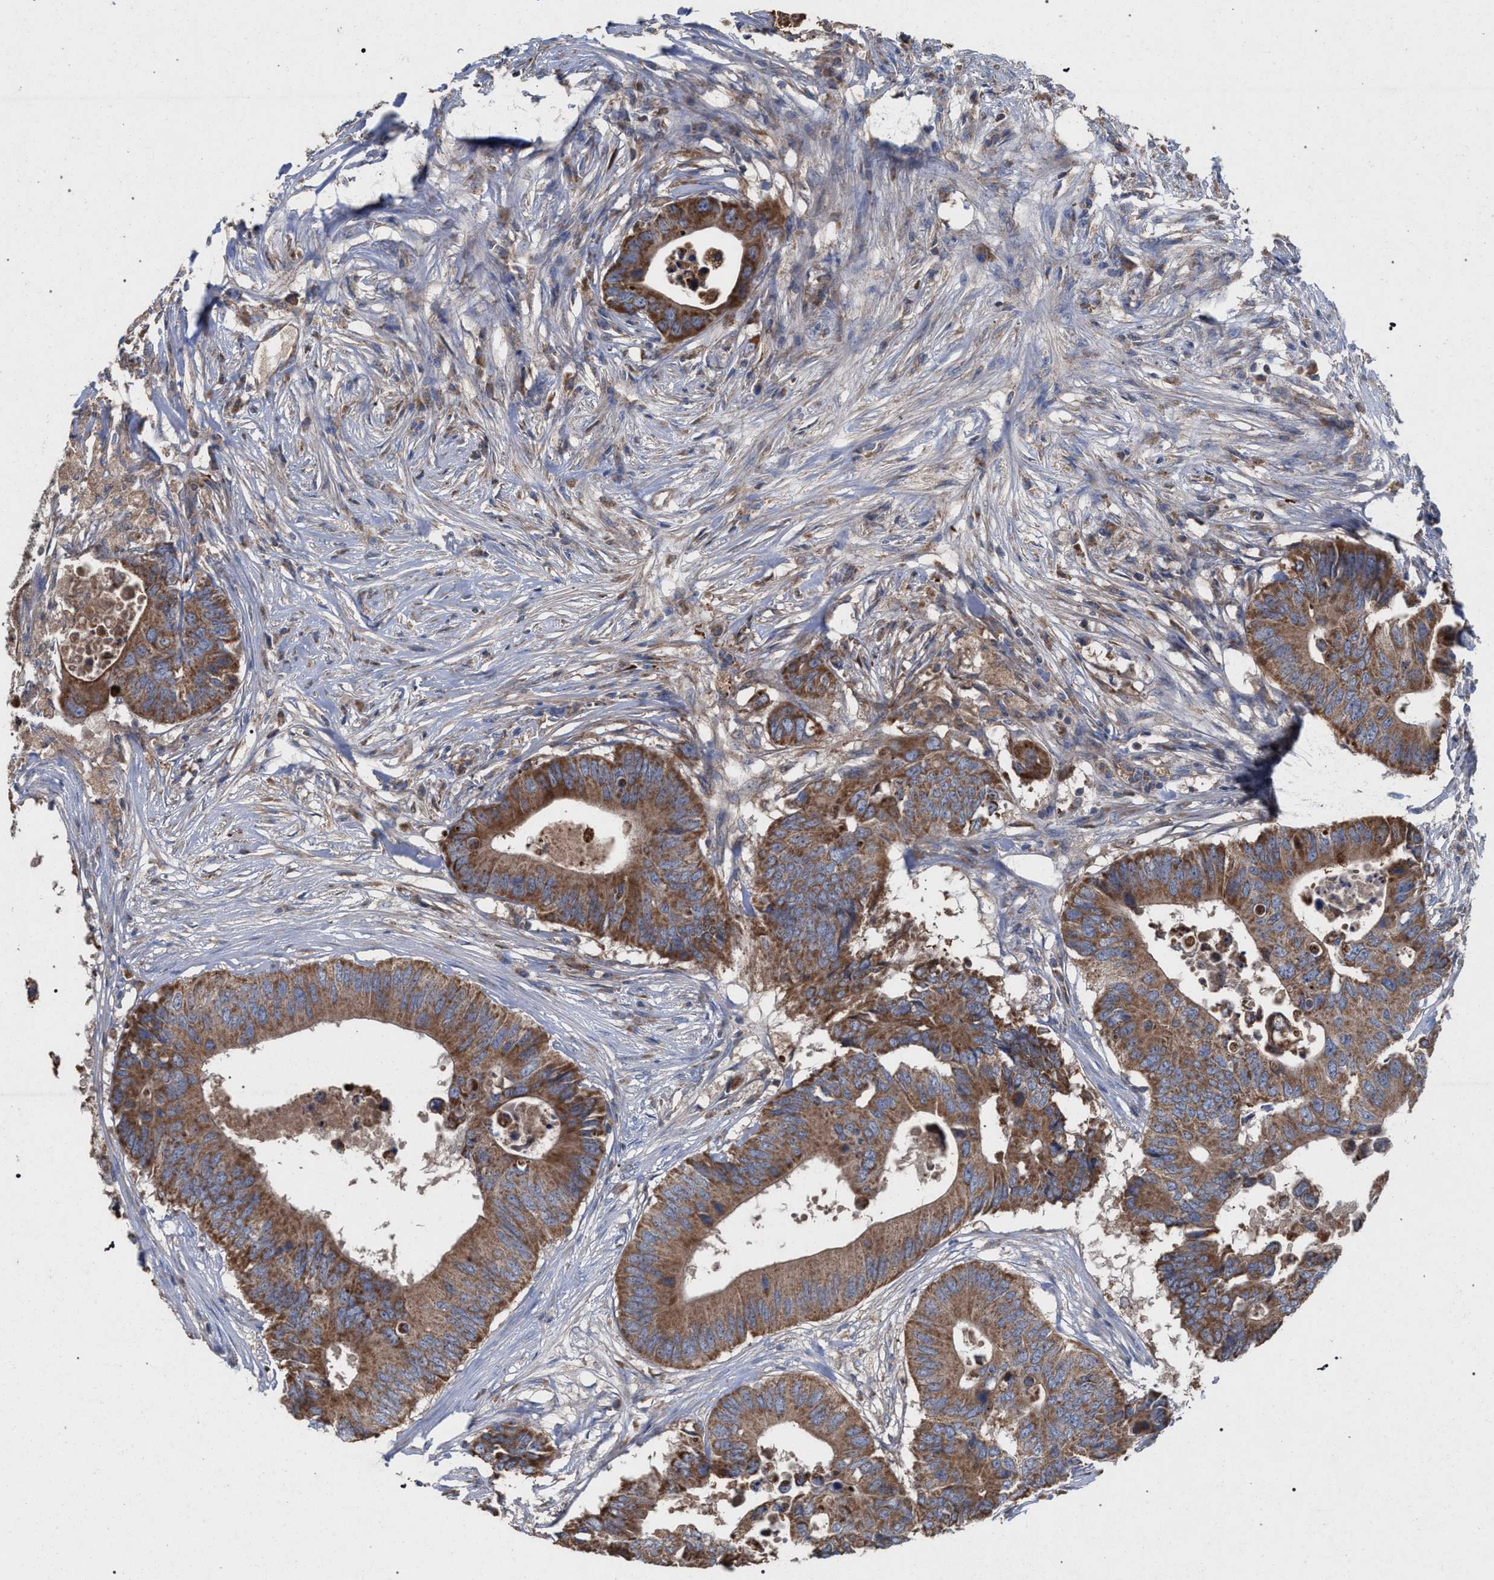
{"staining": {"intensity": "moderate", "quantity": ">75%", "location": "cytoplasmic/membranous"}, "tissue": "colorectal cancer", "cell_type": "Tumor cells", "image_type": "cancer", "snomed": [{"axis": "morphology", "description": "Adenocarcinoma, NOS"}, {"axis": "topography", "description": "Colon"}], "caption": "Colorectal cancer (adenocarcinoma) tissue reveals moderate cytoplasmic/membranous positivity in approximately >75% of tumor cells", "gene": "BCL2L12", "patient": {"sex": "male", "age": 71}}